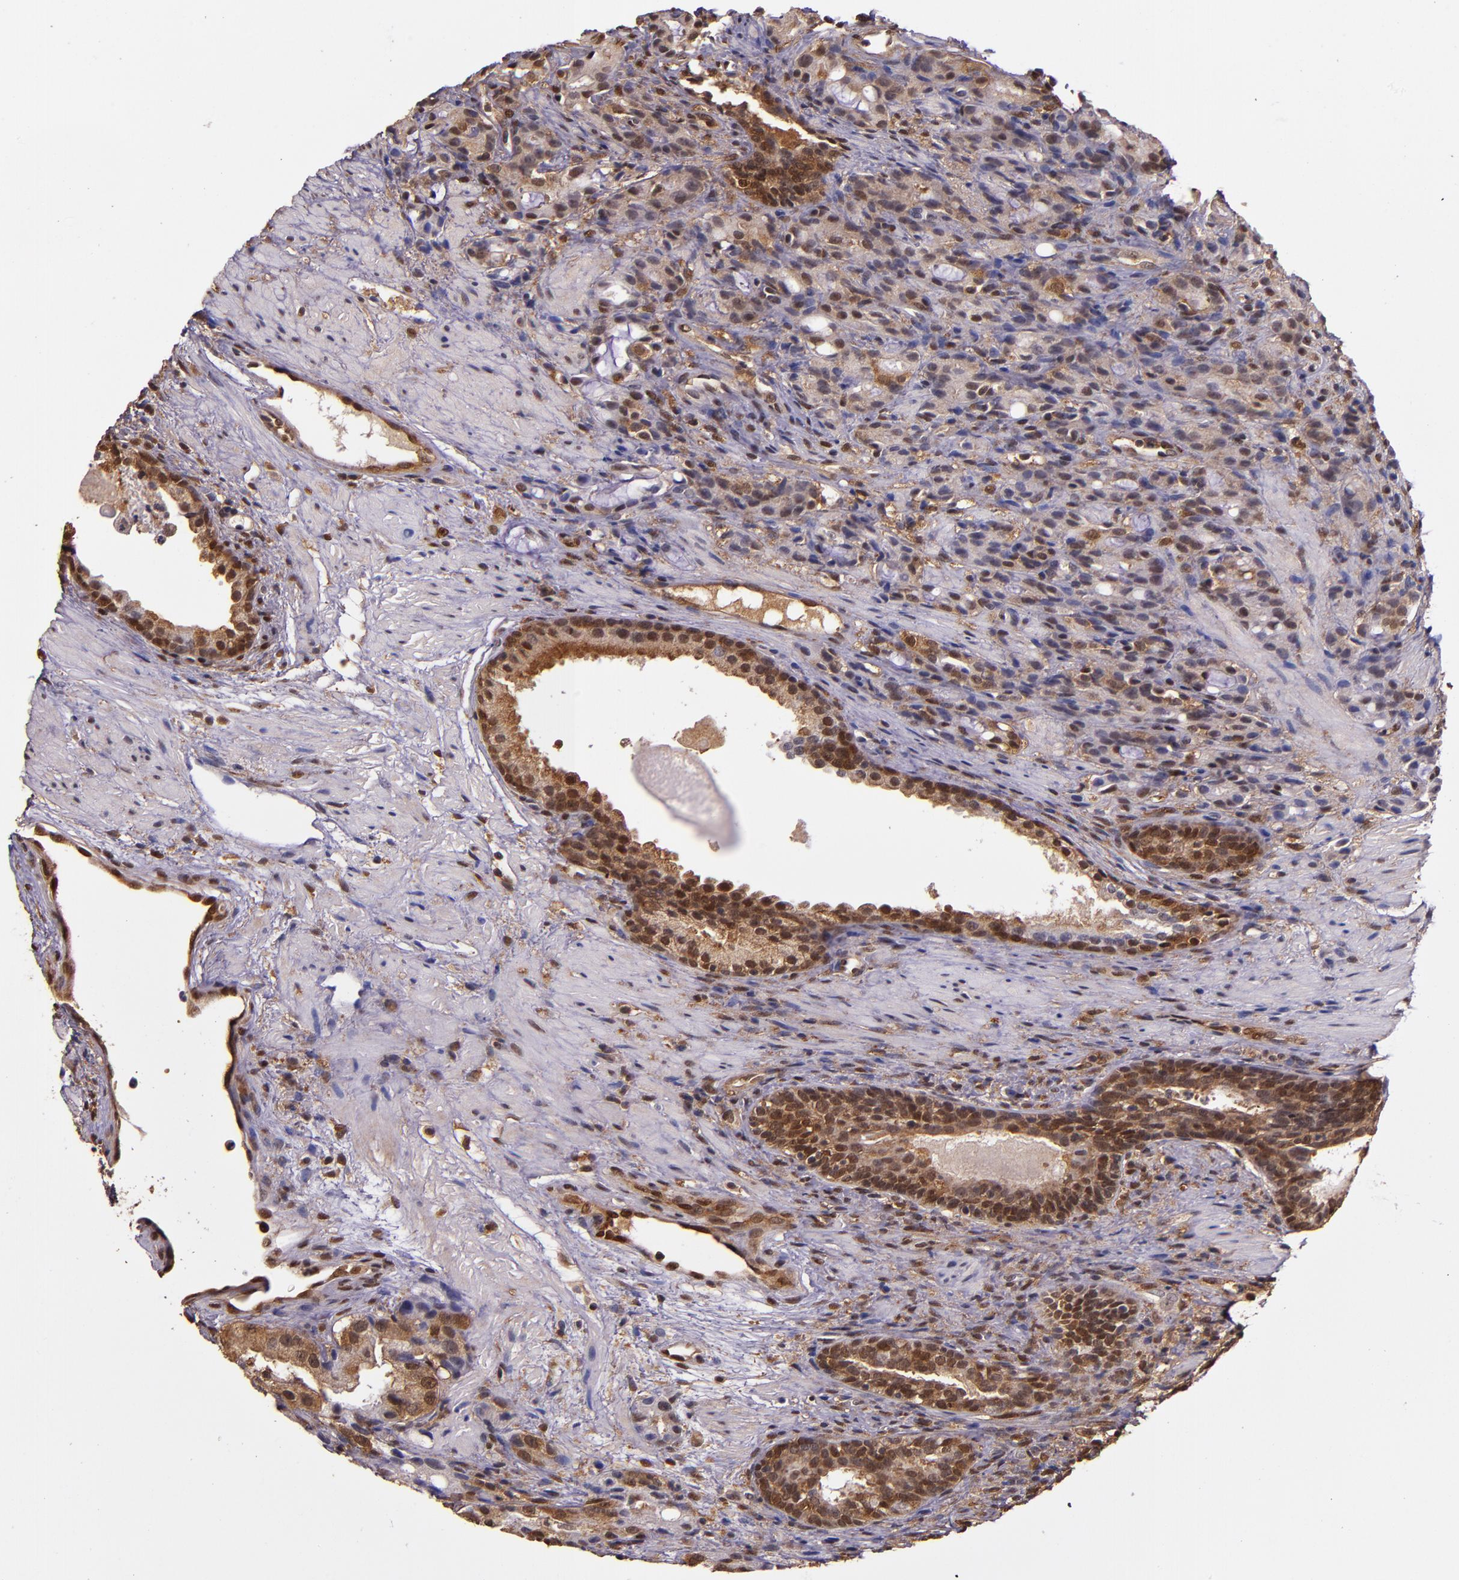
{"staining": {"intensity": "moderate", "quantity": ">75%", "location": "cytoplasmic/membranous,nuclear"}, "tissue": "prostate cancer", "cell_type": "Tumor cells", "image_type": "cancer", "snomed": [{"axis": "morphology", "description": "Adenocarcinoma, High grade"}, {"axis": "topography", "description": "Prostate"}], "caption": "Prostate cancer (high-grade adenocarcinoma) stained with a brown dye exhibits moderate cytoplasmic/membranous and nuclear positive expression in about >75% of tumor cells.", "gene": "STAT6", "patient": {"sex": "male", "age": 72}}